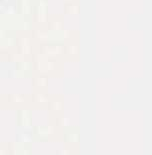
{"staining": {"intensity": "weak", "quantity": "25%-75%", "location": "cytoplasmic/membranous"}, "tissue": "nasopharynx", "cell_type": "Respiratory epithelial cells", "image_type": "normal", "snomed": [{"axis": "morphology", "description": "Normal tissue, NOS"}, {"axis": "topography", "description": "Nasopharynx"}], "caption": "Weak cytoplasmic/membranous staining is present in approximately 25%-75% of respiratory epithelial cells in unremarkable nasopharynx.", "gene": "INF2", "patient": {"sex": "male", "age": 63}}